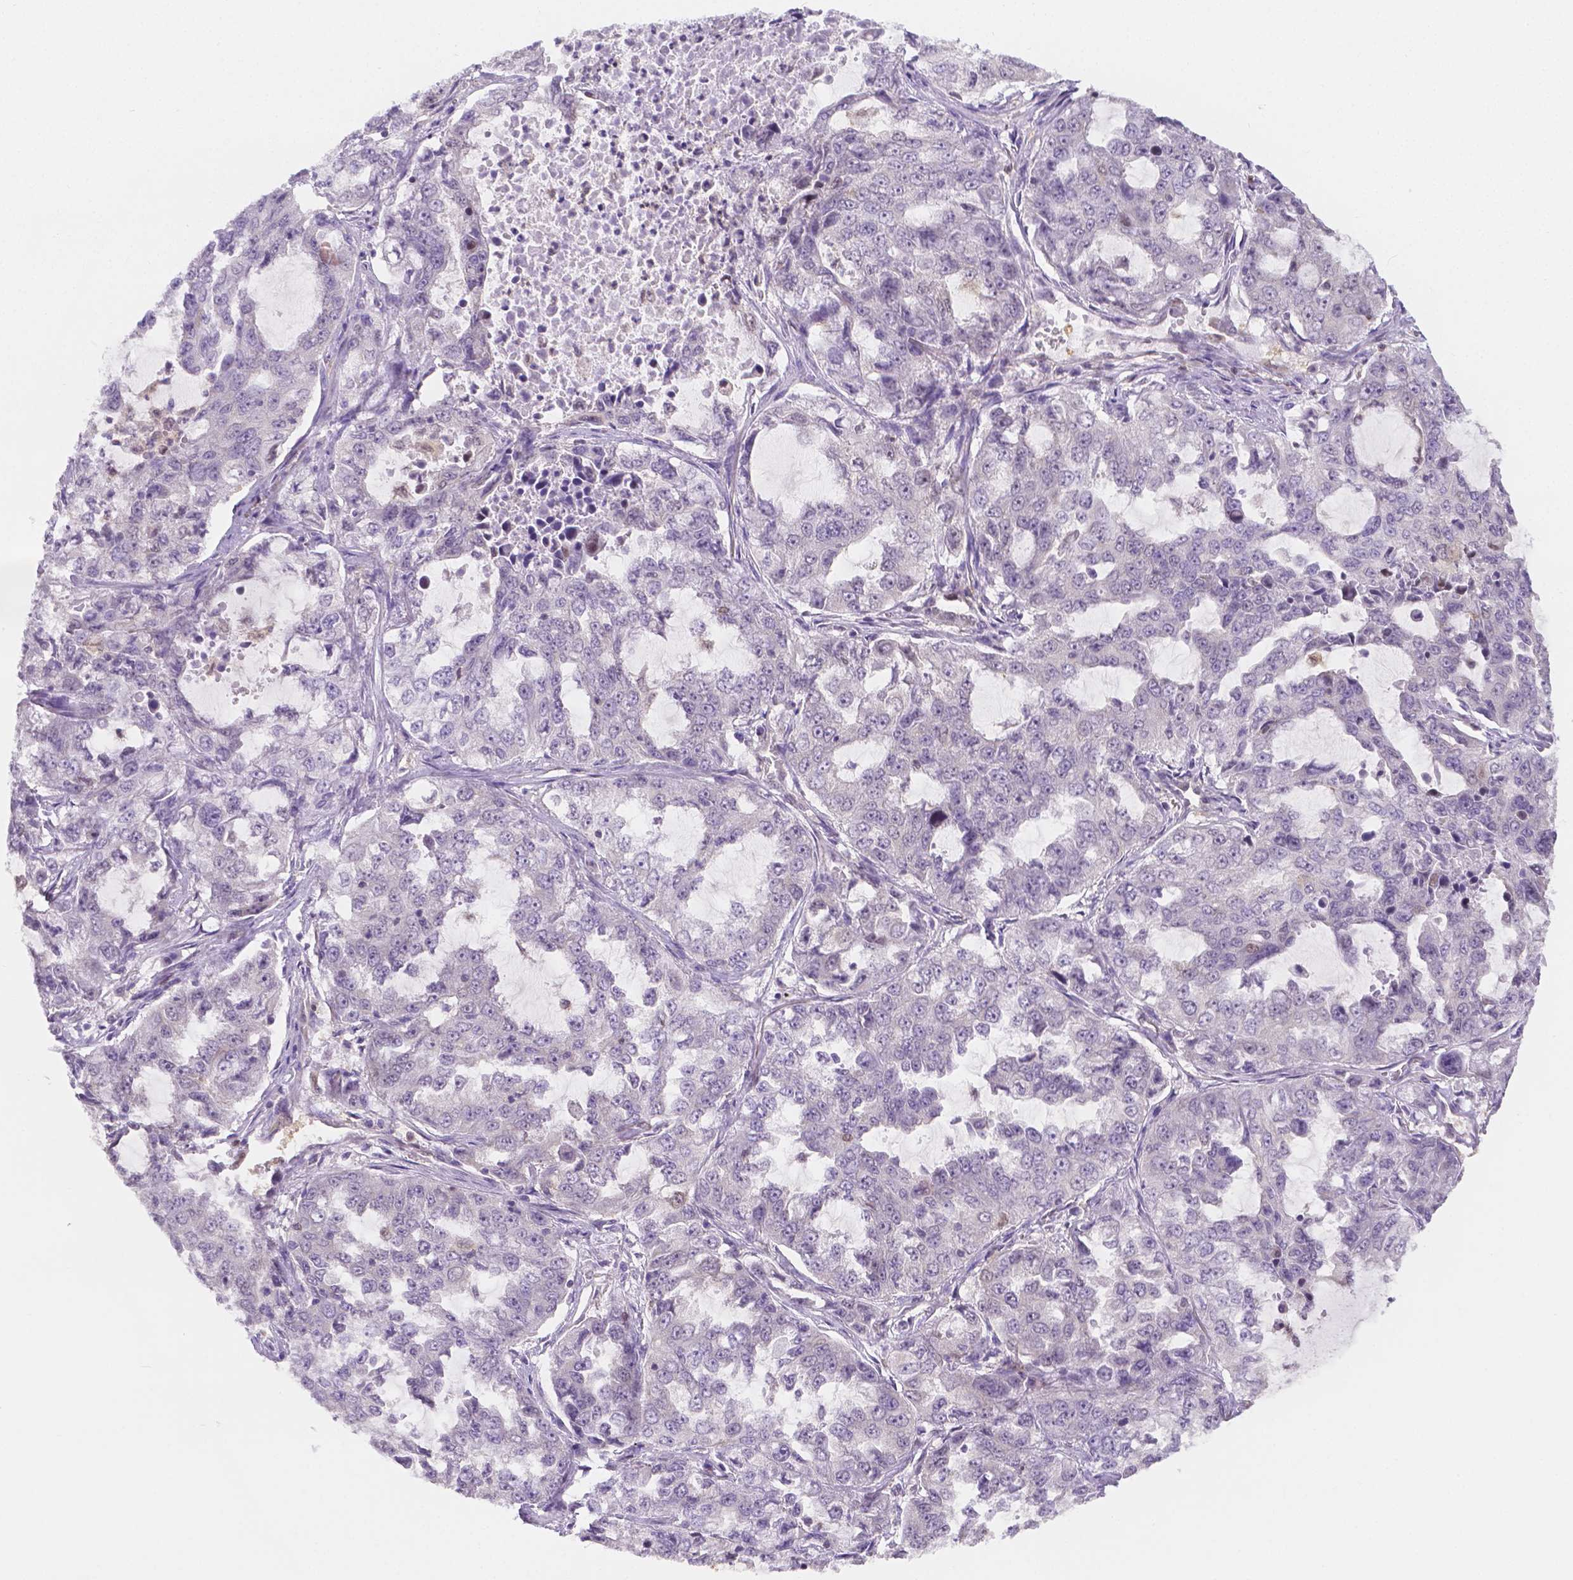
{"staining": {"intensity": "negative", "quantity": "none", "location": "none"}, "tissue": "lung cancer", "cell_type": "Tumor cells", "image_type": "cancer", "snomed": [{"axis": "morphology", "description": "Adenocarcinoma, NOS"}, {"axis": "topography", "description": "Lung"}], "caption": "Lung adenocarcinoma stained for a protein using IHC demonstrates no staining tumor cells.", "gene": "SGTB", "patient": {"sex": "female", "age": 61}}